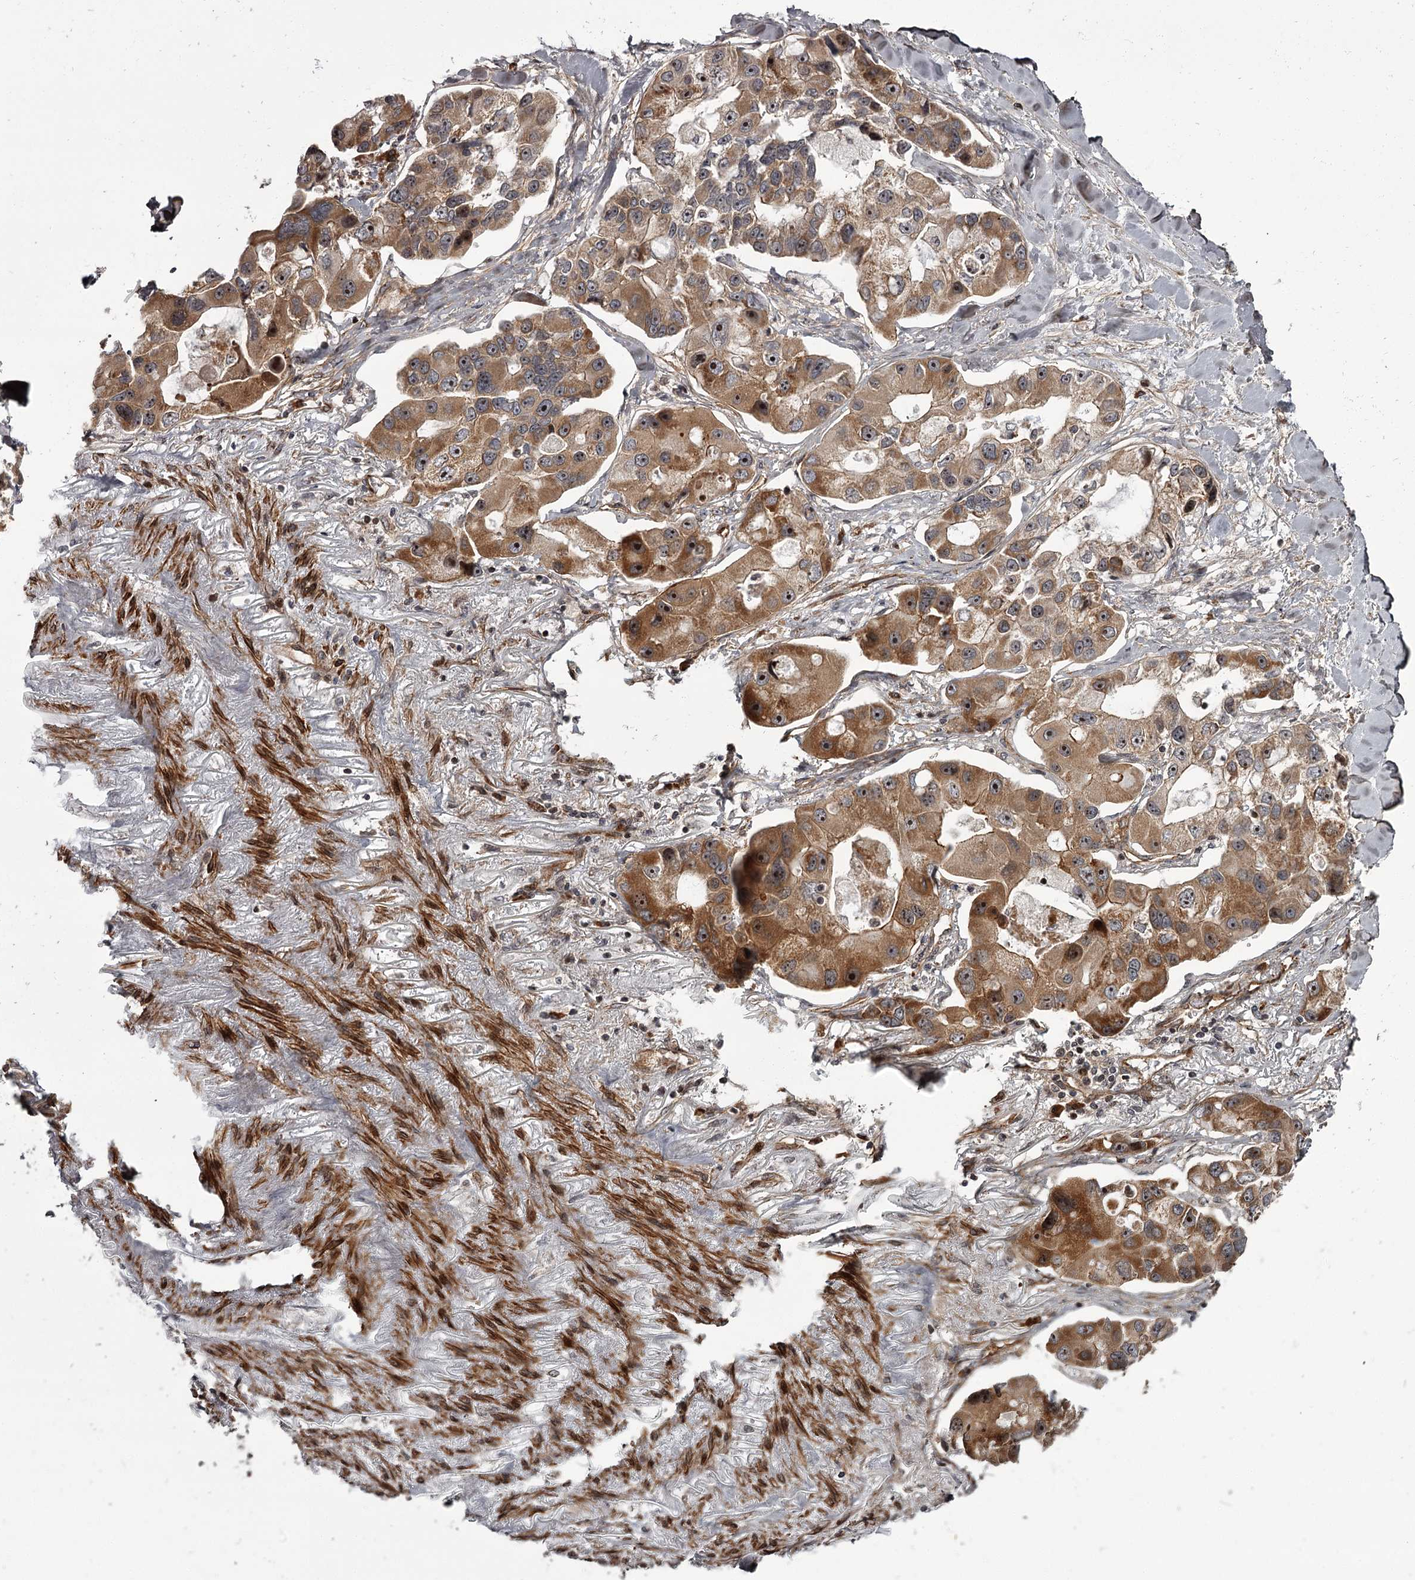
{"staining": {"intensity": "moderate", "quantity": ">75%", "location": "cytoplasmic/membranous,nuclear"}, "tissue": "lung cancer", "cell_type": "Tumor cells", "image_type": "cancer", "snomed": [{"axis": "morphology", "description": "Adenocarcinoma, NOS"}, {"axis": "topography", "description": "Lung"}], "caption": "Protein staining reveals moderate cytoplasmic/membranous and nuclear staining in approximately >75% of tumor cells in adenocarcinoma (lung). (Stains: DAB in brown, nuclei in blue, Microscopy: brightfield microscopy at high magnification).", "gene": "THAP9", "patient": {"sex": "female", "age": 54}}